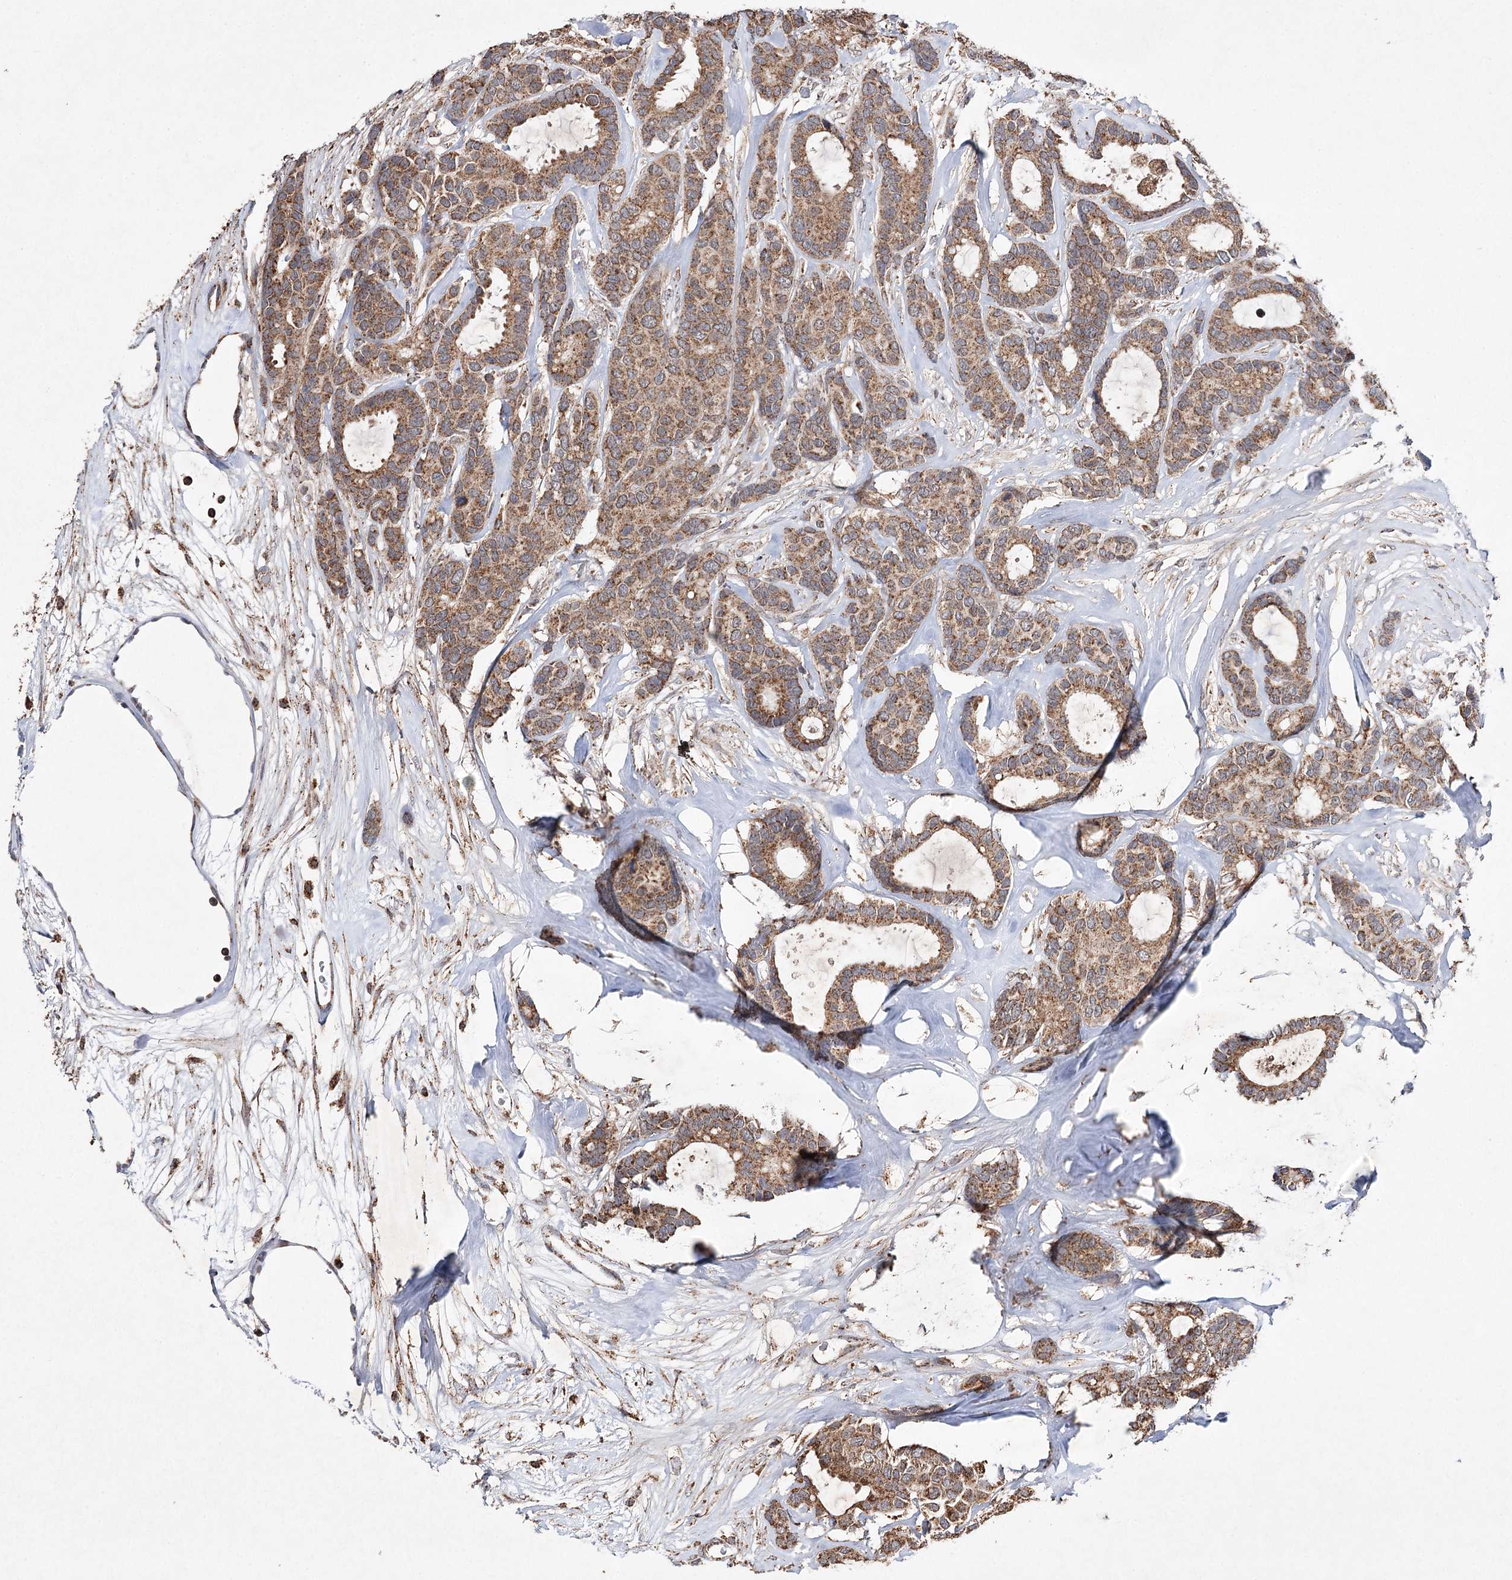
{"staining": {"intensity": "moderate", "quantity": ">75%", "location": "cytoplasmic/membranous"}, "tissue": "breast cancer", "cell_type": "Tumor cells", "image_type": "cancer", "snomed": [{"axis": "morphology", "description": "Duct carcinoma"}, {"axis": "topography", "description": "Breast"}], "caption": "Approximately >75% of tumor cells in human invasive ductal carcinoma (breast) reveal moderate cytoplasmic/membranous protein expression as visualized by brown immunohistochemical staining.", "gene": "PIK3CB", "patient": {"sex": "female", "age": 87}}